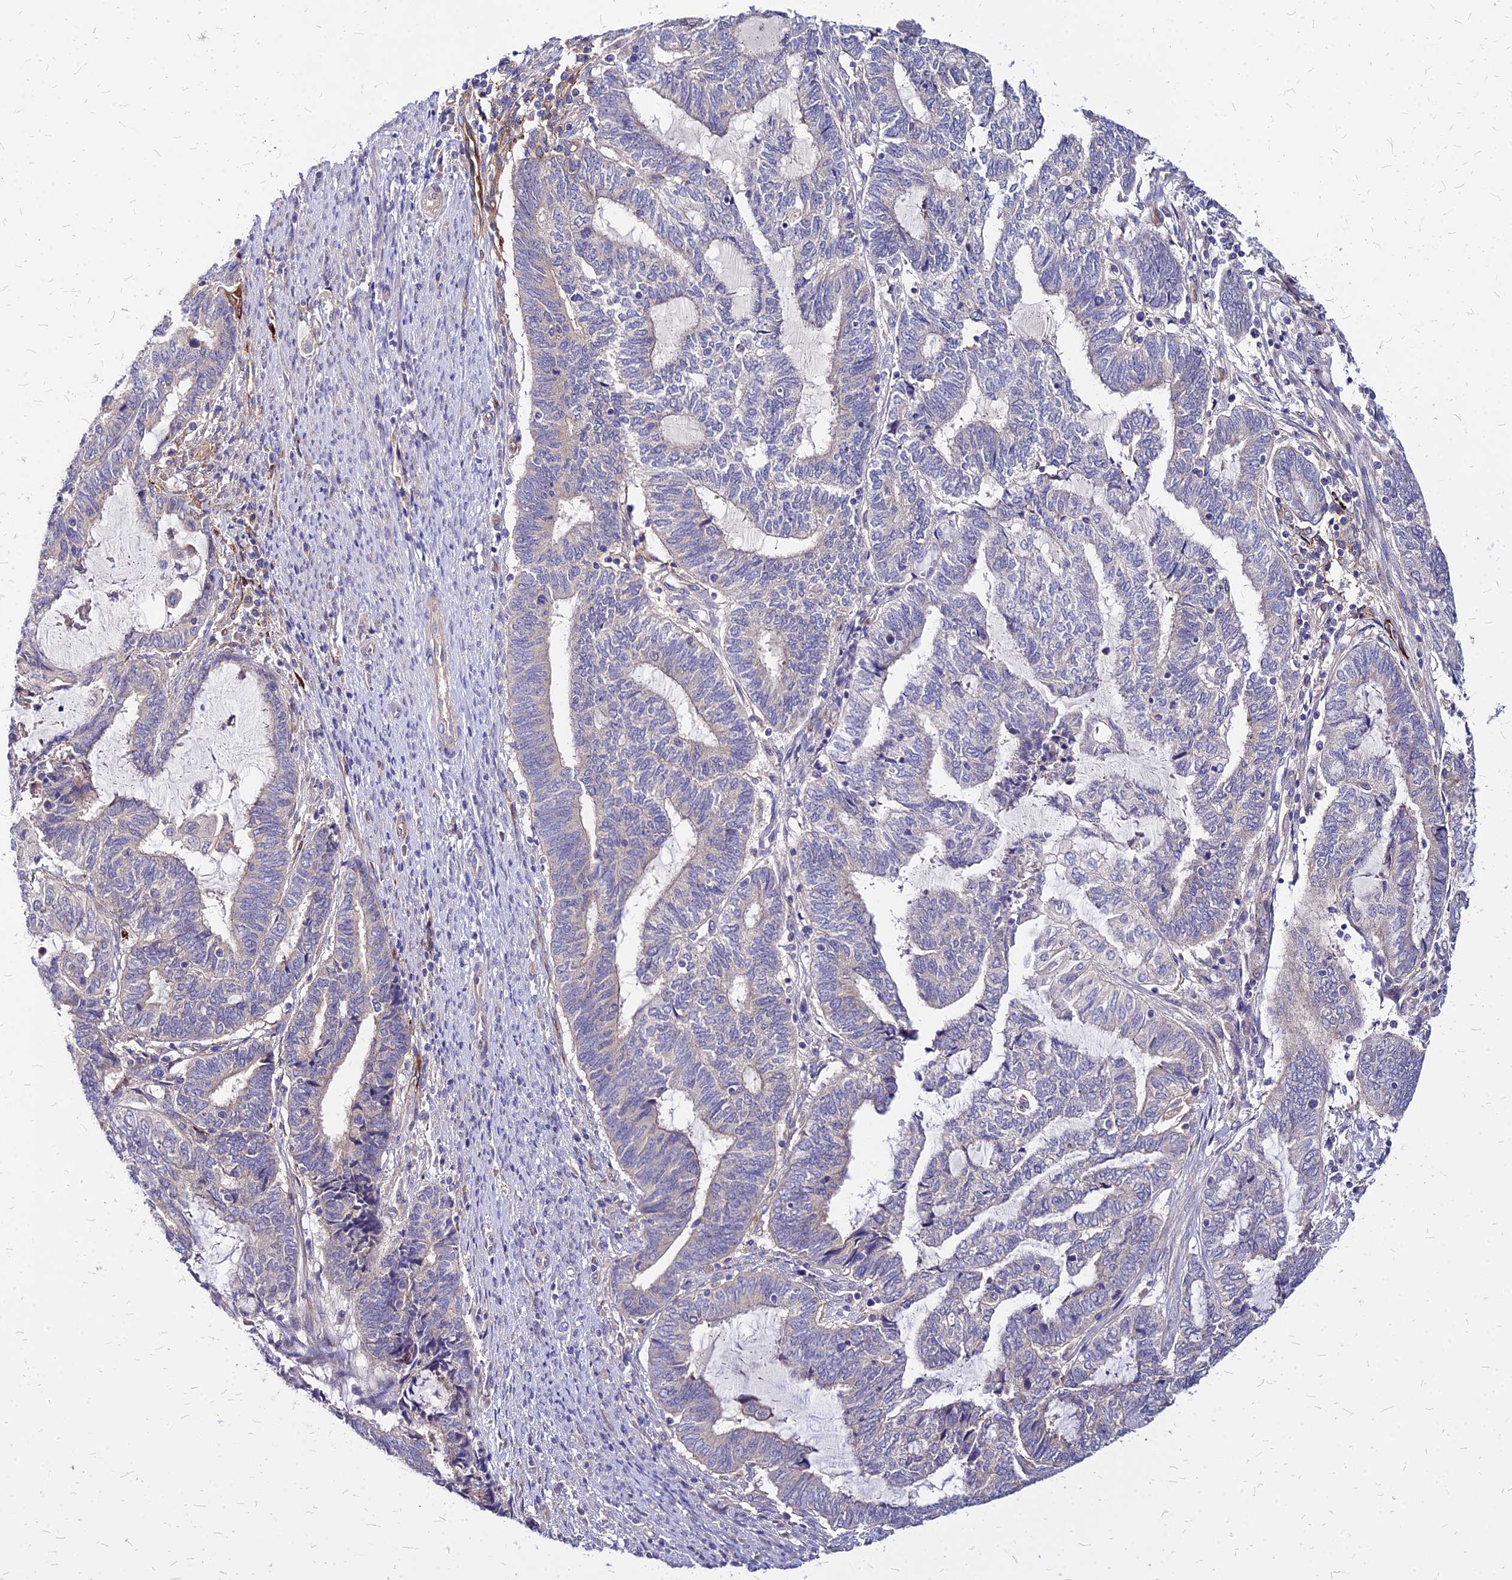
{"staining": {"intensity": "negative", "quantity": "none", "location": "none"}, "tissue": "endometrial cancer", "cell_type": "Tumor cells", "image_type": "cancer", "snomed": [{"axis": "morphology", "description": "Adenocarcinoma, NOS"}, {"axis": "topography", "description": "Uterus"}, {"axis": "topography", "description": "Endometrium"}], "caption": "The photomicrograph shows no significant expression in tumor cells of endometrial cancer (adenocarcinoma). Brightfield microscopy of immunohistochemistry stained with DAB (brown) and hematoxylin (blue), captured at high magnification.", "gene": "COMMD10", "patient": {"sex": "female", "age": 70}}